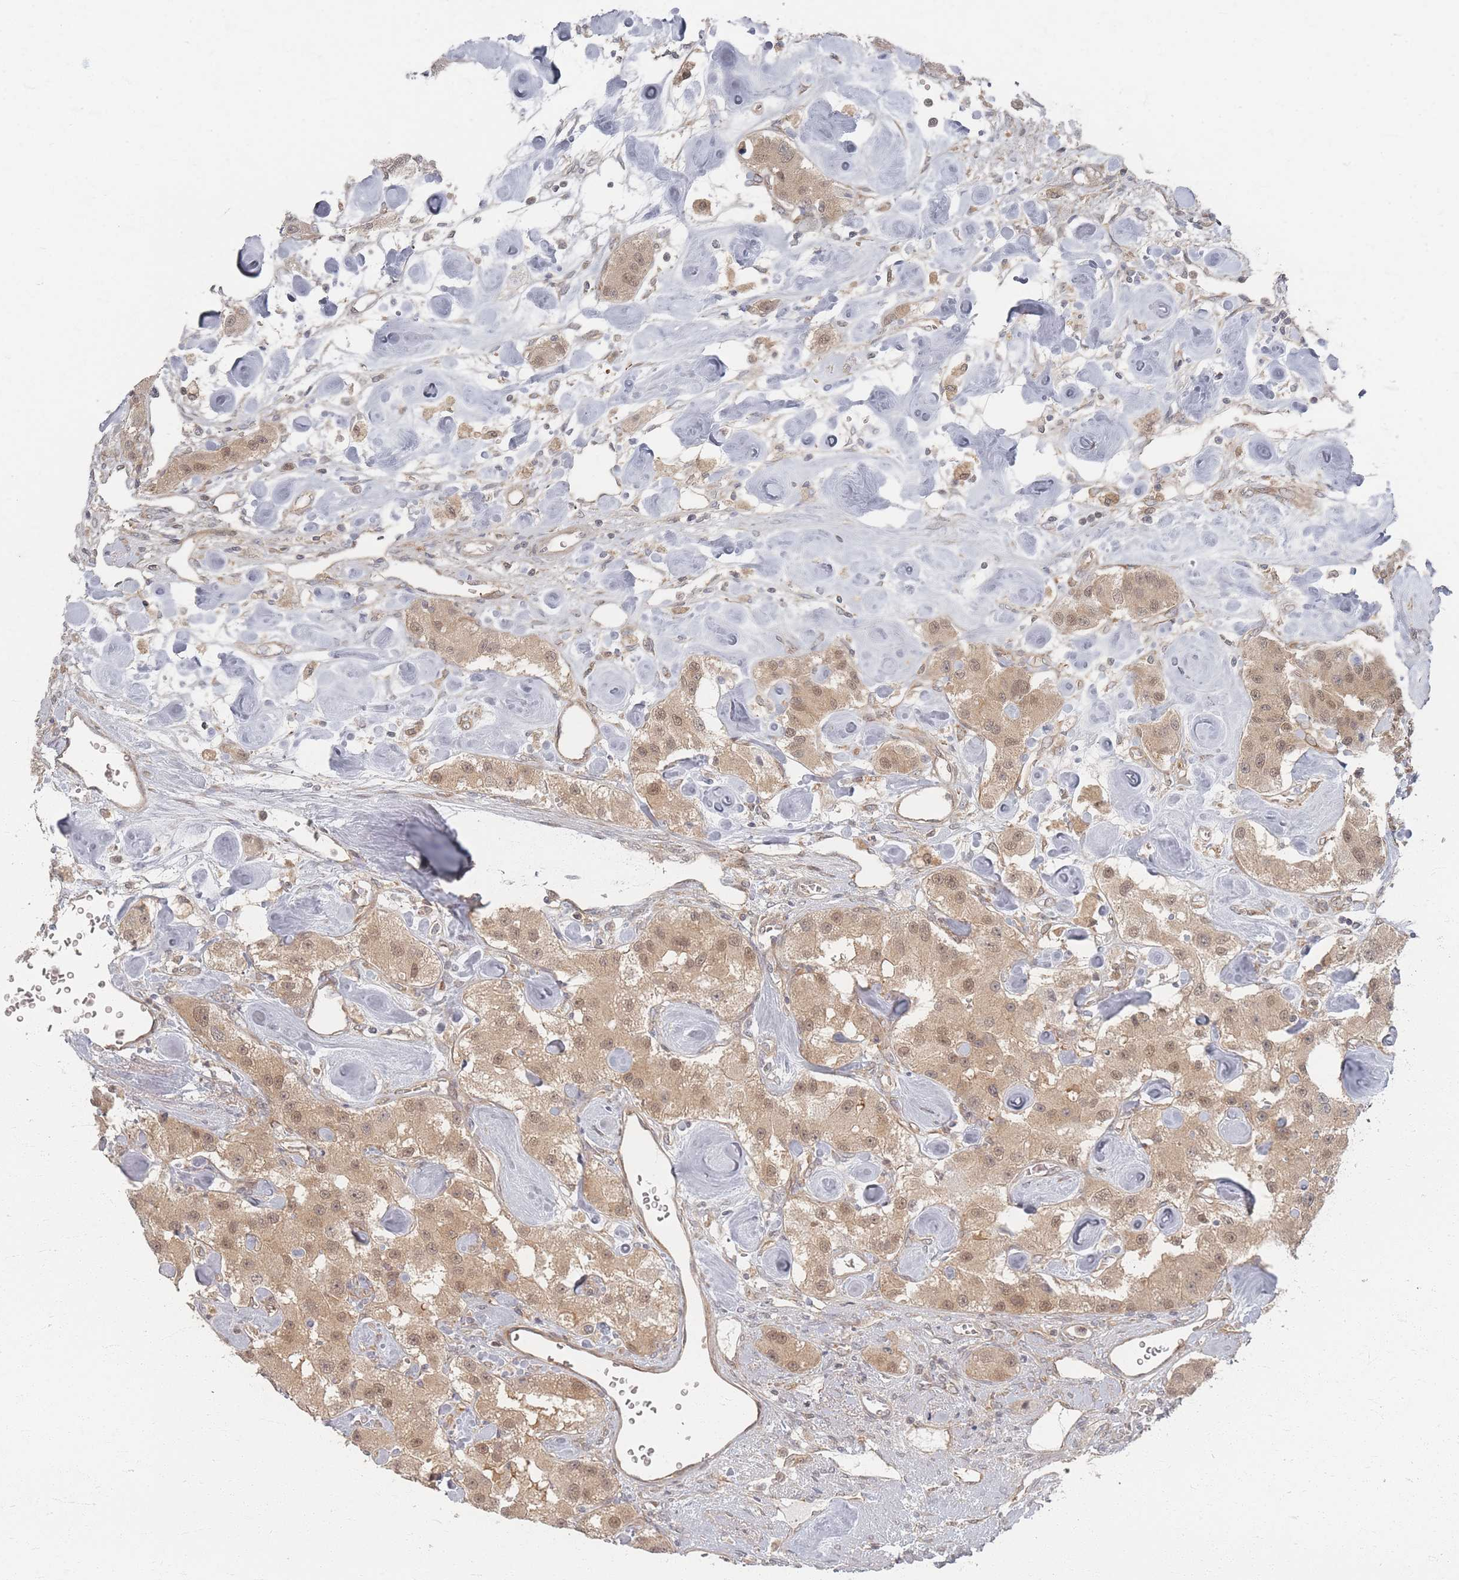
{"staining": {"intensity": "moderate", "quantity": ">75%", "location": "cytoplasmic/membranous,nuclear"}, "tissue": "carcinoid", "cell_type": "Tumor cells", "image_type": "cancer", "snomed": [{"axis": "morphology", "description": "Carcinoid, malignant, NOS"}, {"axis": "topography", "description": "Pancreas"}], "caption": "Protein expression analysis of human malignant carcinoid reveals moderate cytoplasmic/membranous and nuclear staining in about >75% of tumor cells.", "gene": "PSMD9", "patient": {"sex": "male", "age": 41}}